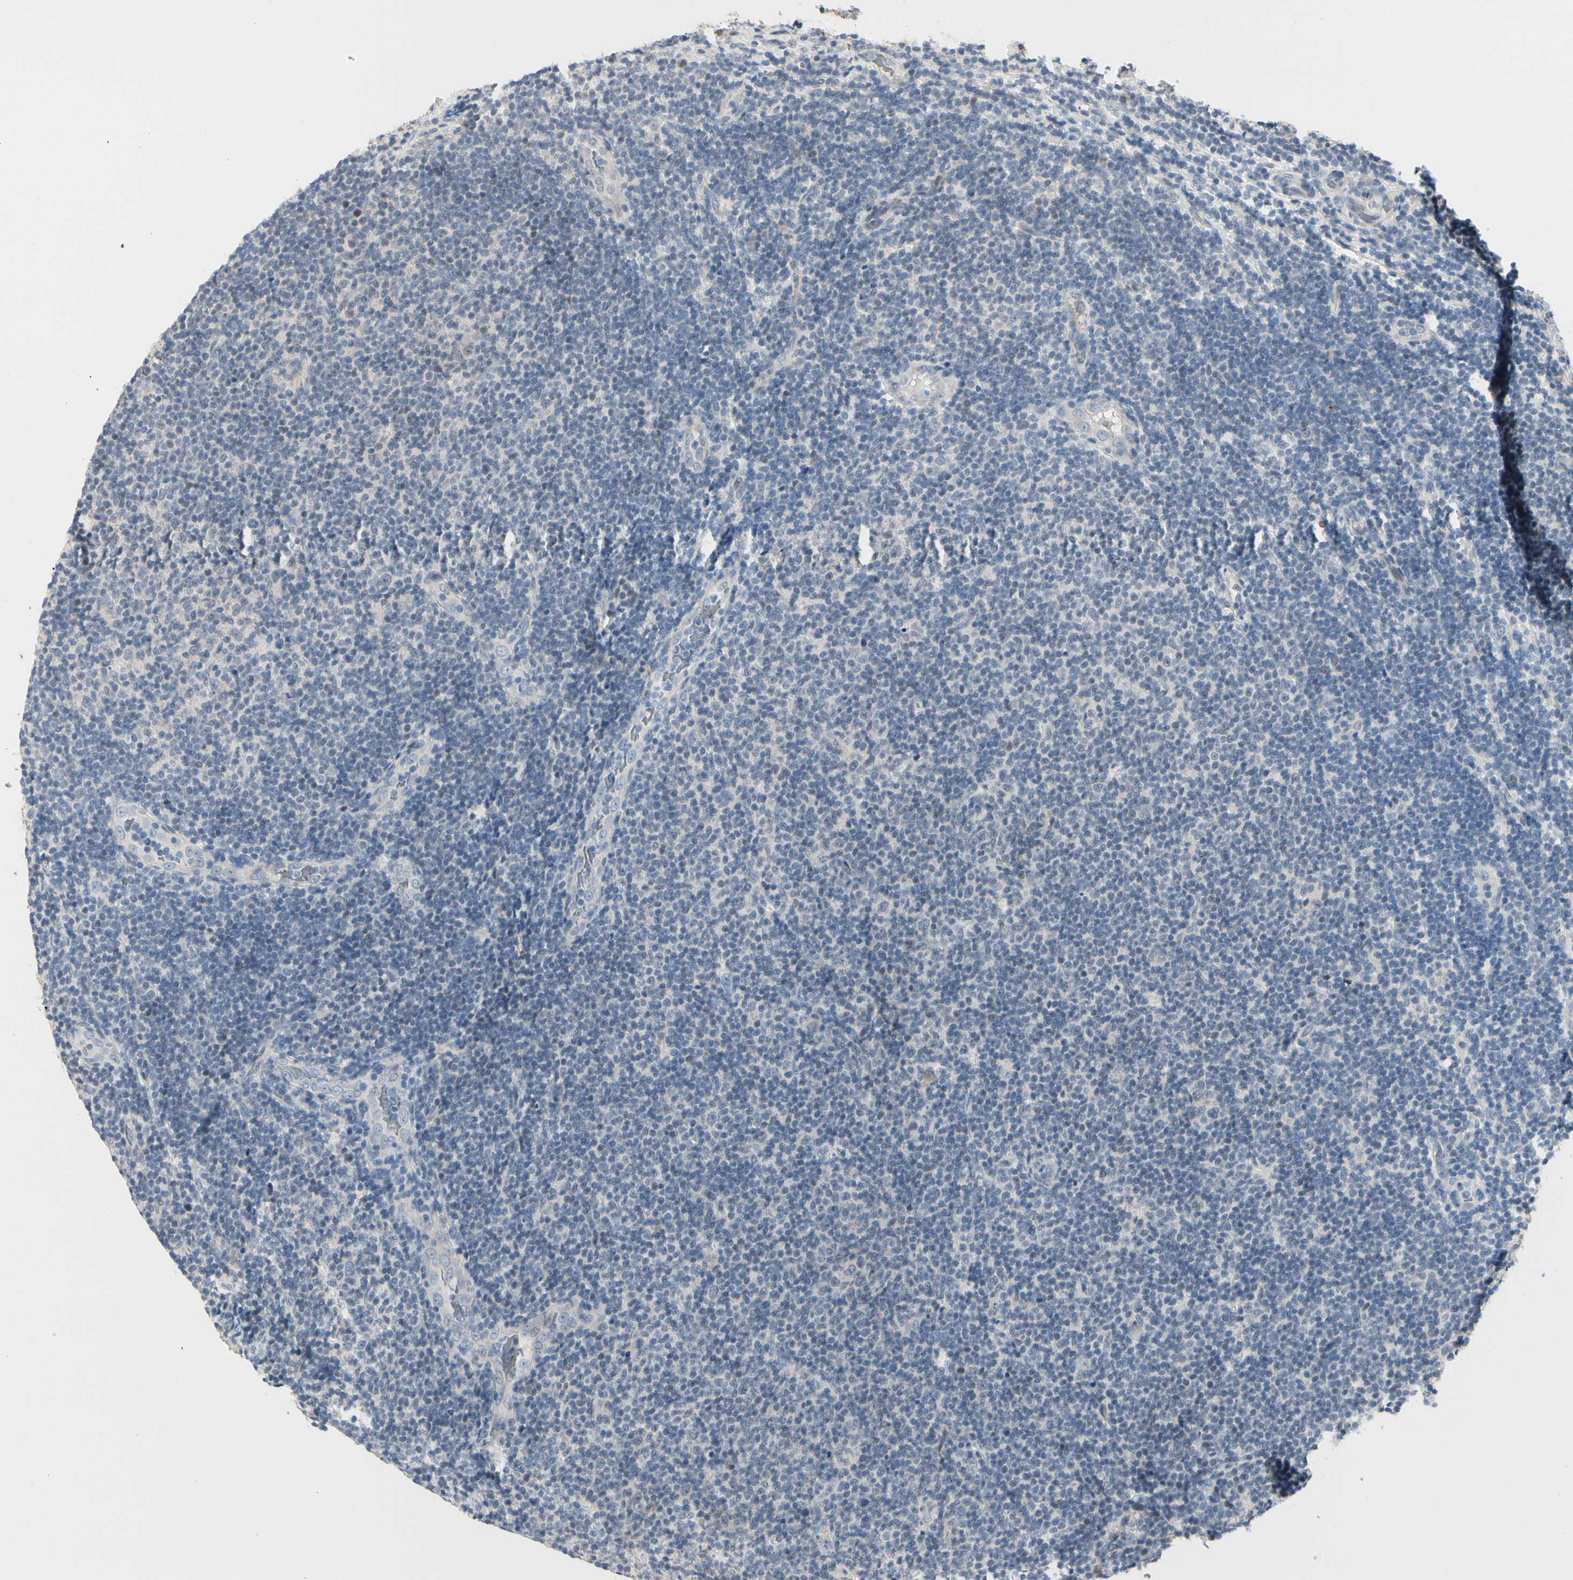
{"staining": {"intensity": "negative", "quantity": "none", "location": "none"}, "tissue": "lymphoma", "cell_type": "Tumor cells", "image_type": "cancer", "snomed": [{"axis": "morphology", "description": "Malignant lymphoma, non-Hodgkin's type, Low grade"}, {"axis": "topography", "description": "Lymph node"}], "caption": "This is a image of IHC staining of lymphoma, which shows no expression in tumor cells.", "gene": "GREM1", "patient": {"sex": "male", "age": 83}}